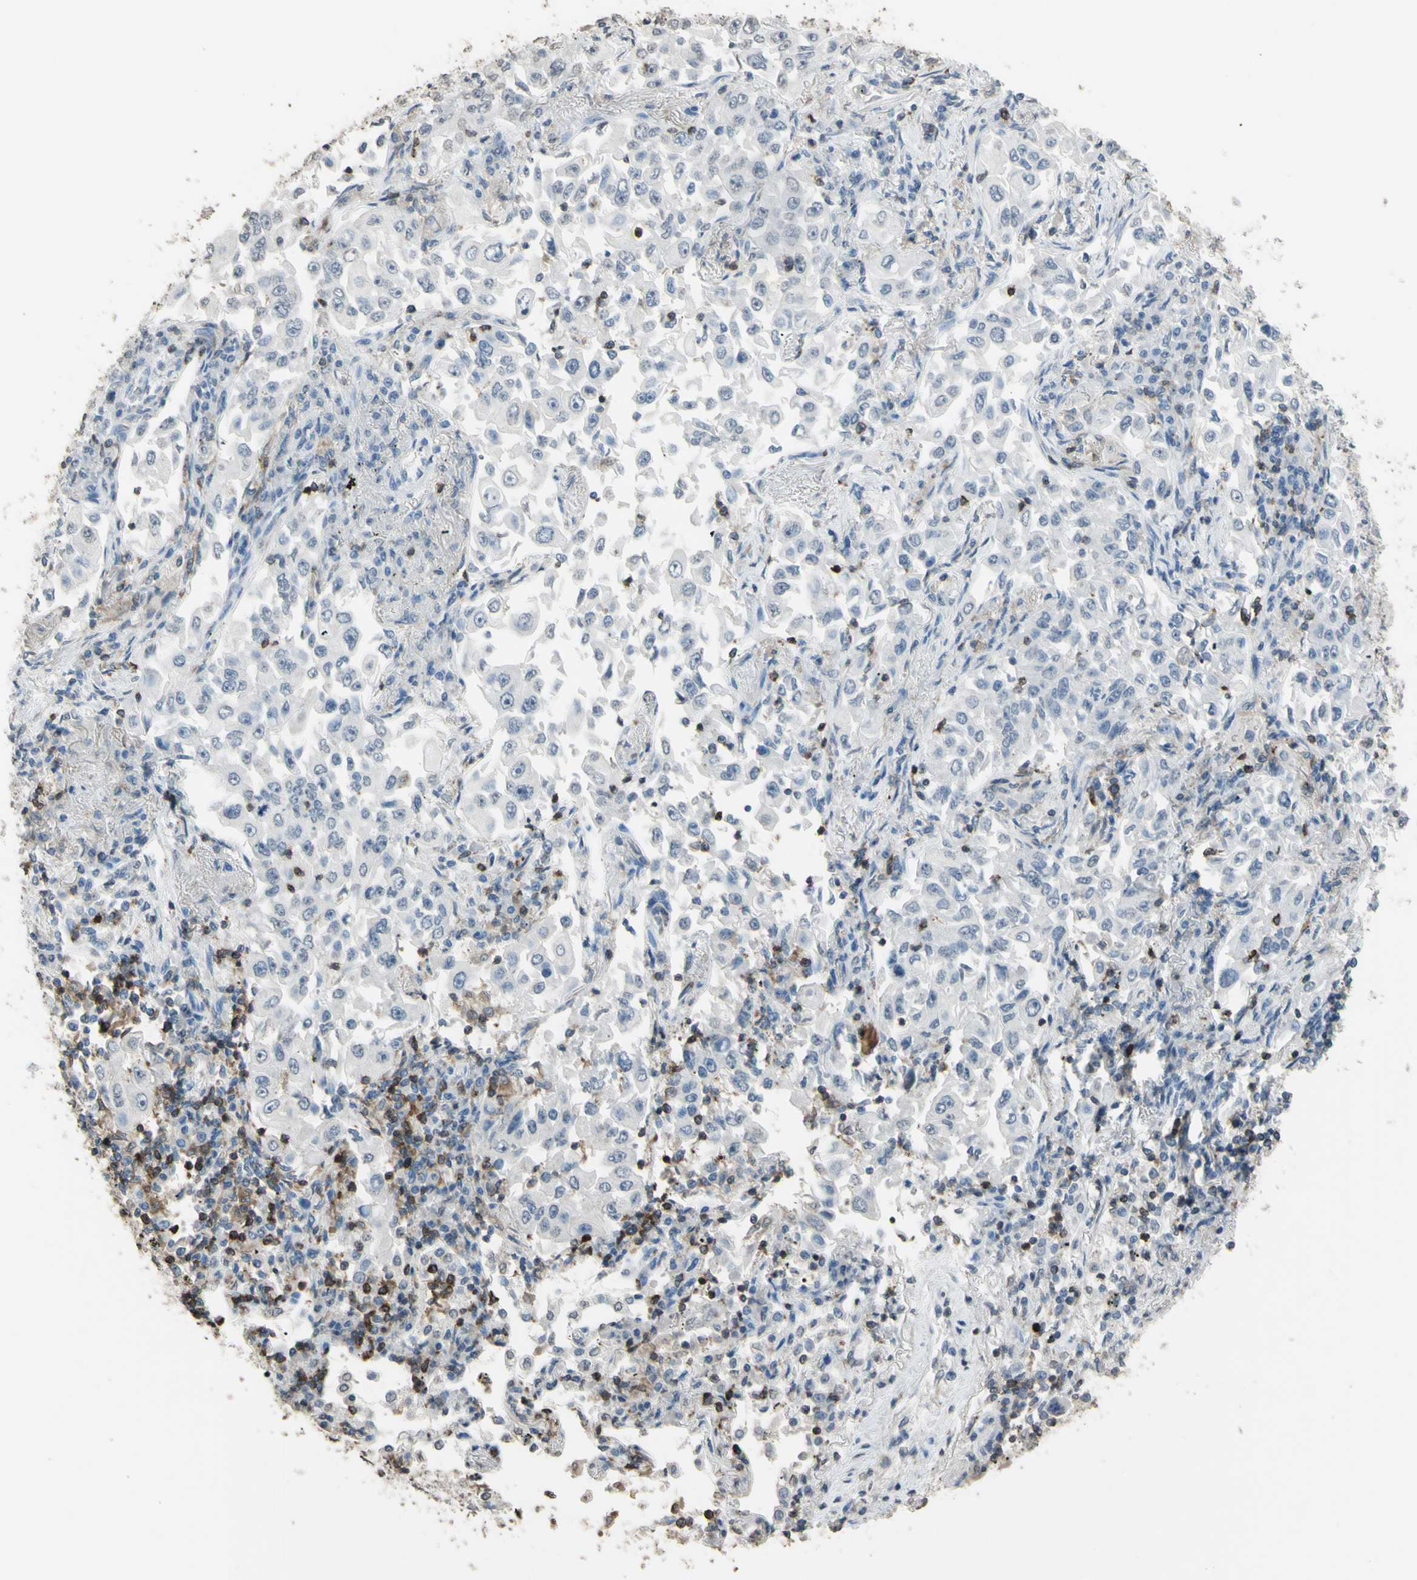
{"staining": {"intensity": "negative", "quantity": "none", "location": "none"}, "tissue": "lung cancer", "cell_type": "Tumor cells", "image_type": "cancer", "snomed": [{"axis": "morphology", "description": "Adenocarcinoma, NOS"}, {"axis": "topography", "description": "Lung"}], "caption": "An immunohistochemistry (IHC) micrograph of lung adenocarcinoma is shown. There is no staining in tumor cells of lung adenocarcinoma.", "gene": "PSTPIP1", "patient": {"sex": "male", "age": 84}}